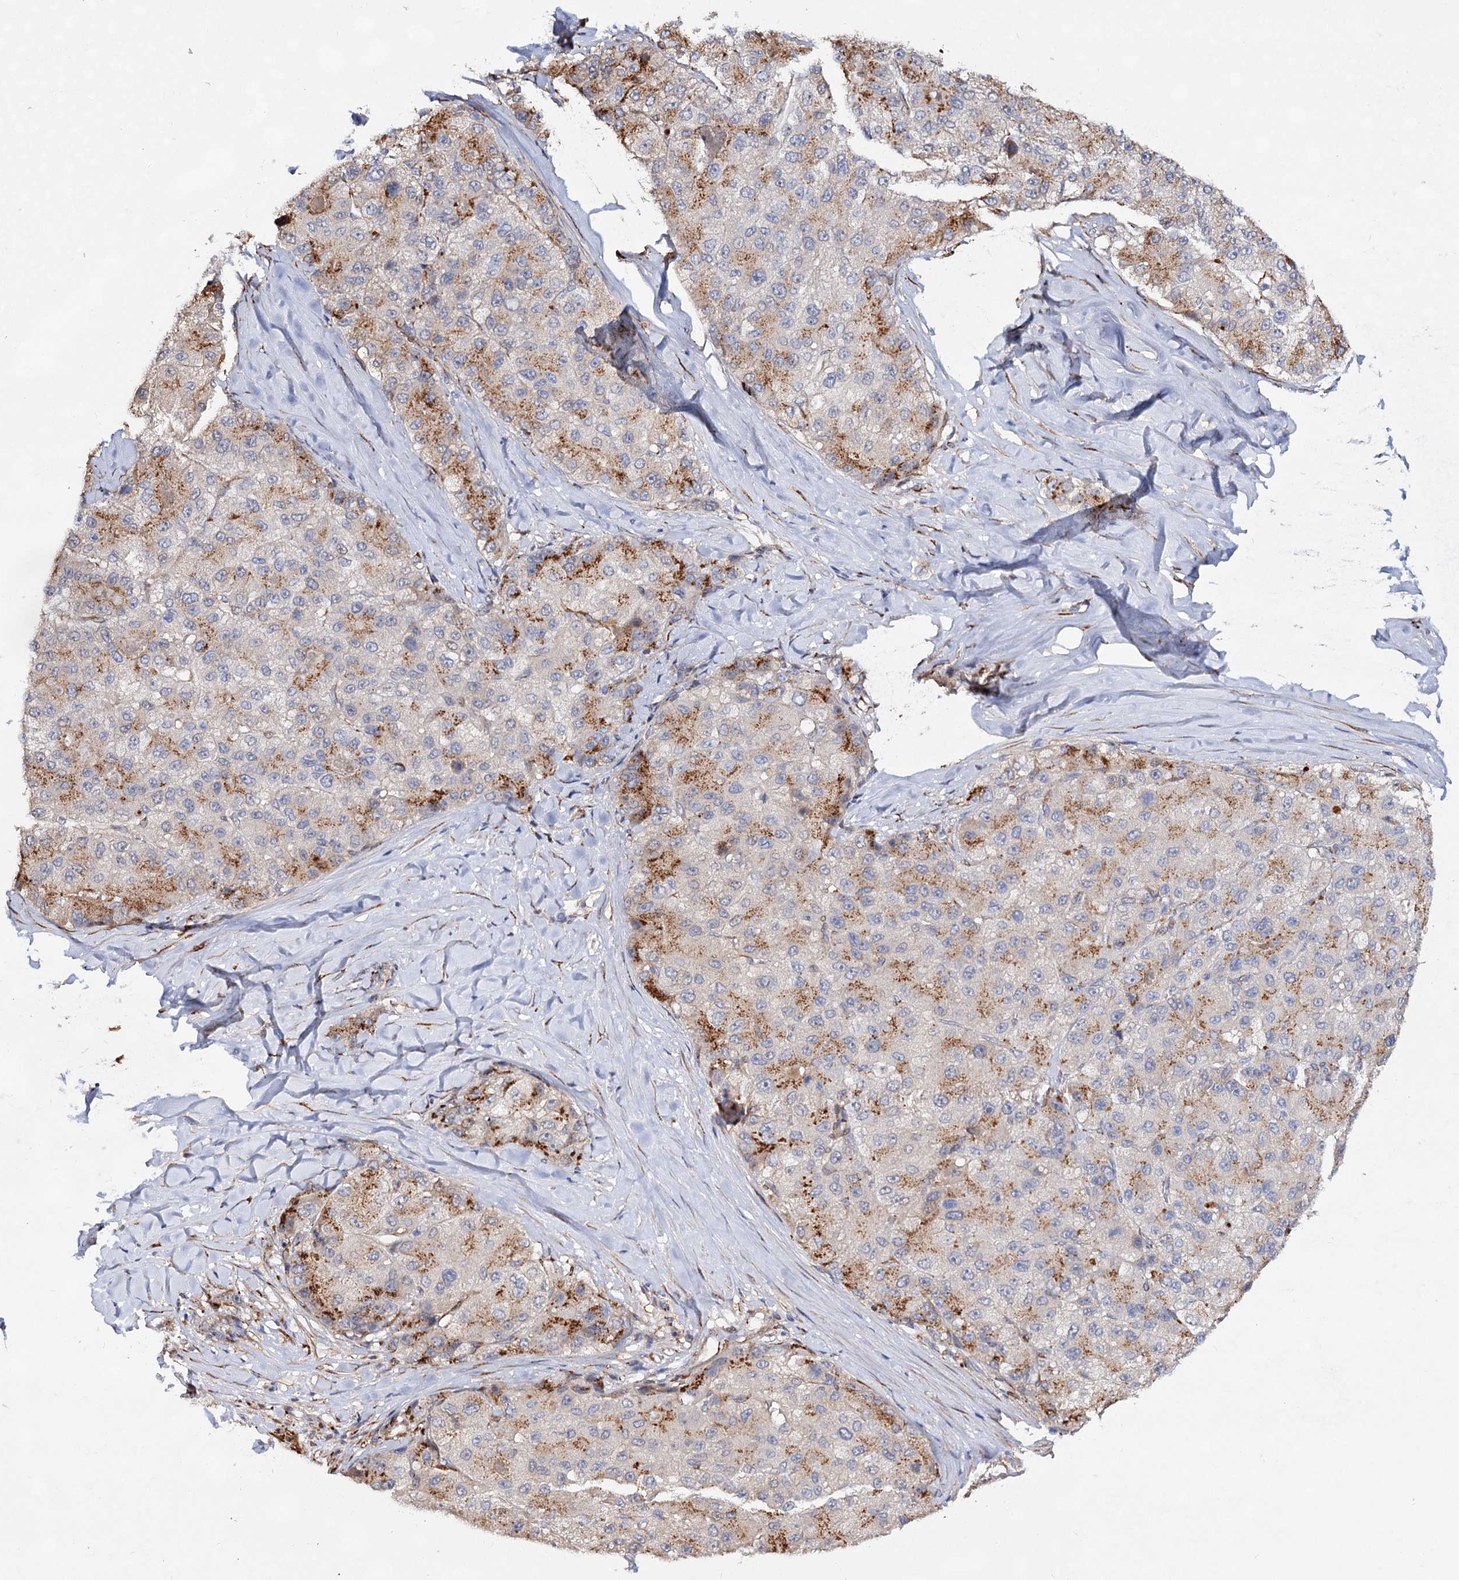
{"staining": {"intensity": "moderate", "quantity": "25%-75%", "location": "cytoplasmic/membranous"}, "tissue": "liver cancer", "cell_type": "Tumor cells", "image_type": "cancer", "snomed": [{"axis": "morphology", "description": "Carcinoma, Hepatocellular, NOS"}, {"axis": "topography", "description": "Liver"}], "caption": "Immunohistochemistry (IHC) histopathology image of liver cancer (hepatocellular carcinoma) stained for a protein (brown), which demonstrates medium levels of moderate cytoplasmic/membranous expression in about 25%-75% of tumor cells.", "gene": "C11orf96", "patient": {"sex": "male", "age": 80}}